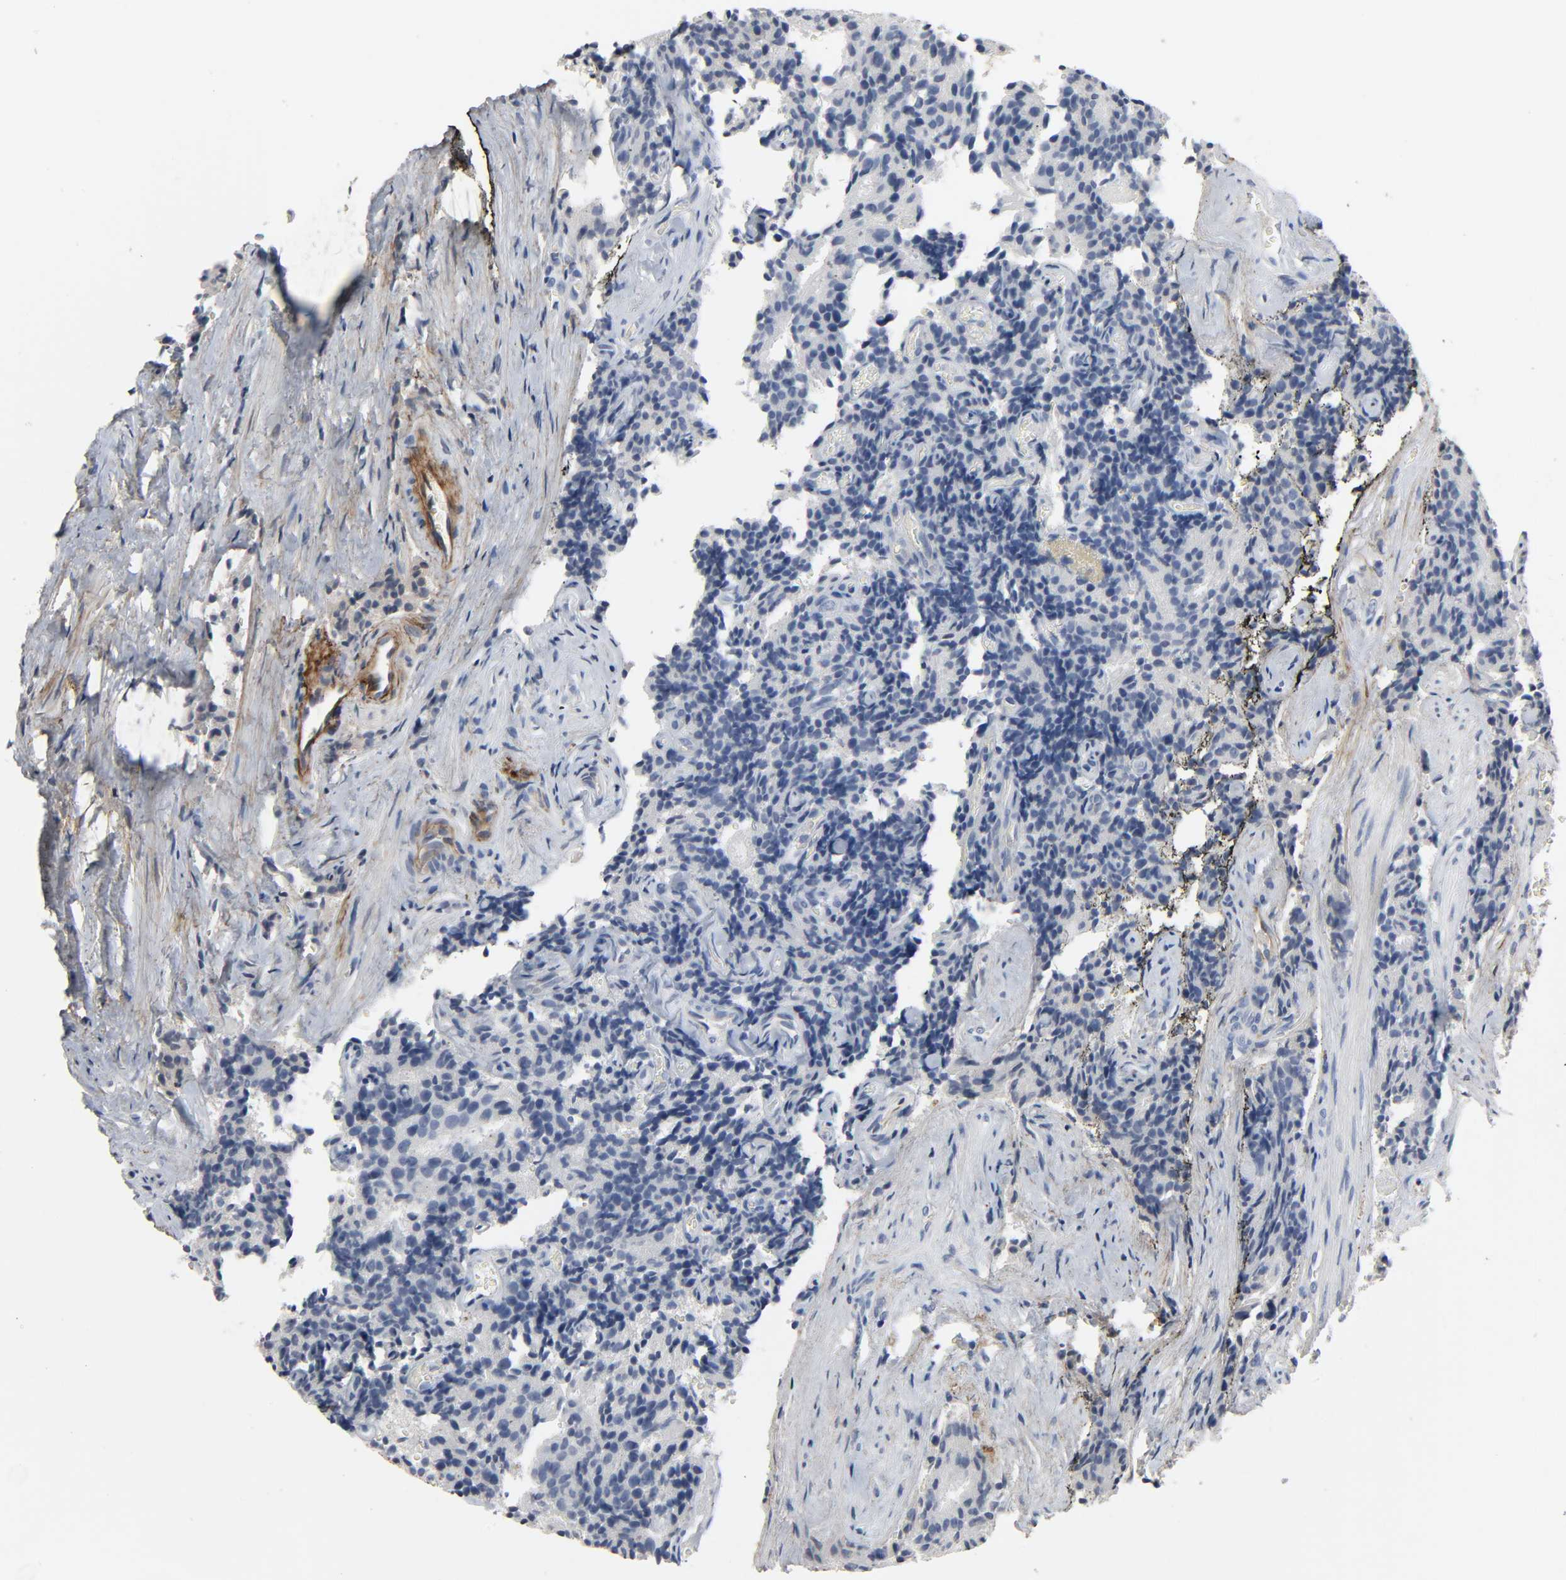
{"staining": {"intensity": "negative", "quantity": "none", "location": "none"}, "tissue": "prostate cancer", "cell_type": "Tumor cells", "image_type": "cancer", "snomed": [{"axis": "morphology", "description": "Adenocarcinoma, High grade"}, {"axis": "topography", "description": "Prostate"}], "caption": "A high-resolution photomicrograph shows immunohistochemistry (IHC) staining of prostate cancer, which exhibits no significant expression in tumor cells.", "gene": "FBLN5", "patient": {"sex": "male", "age": 58}}